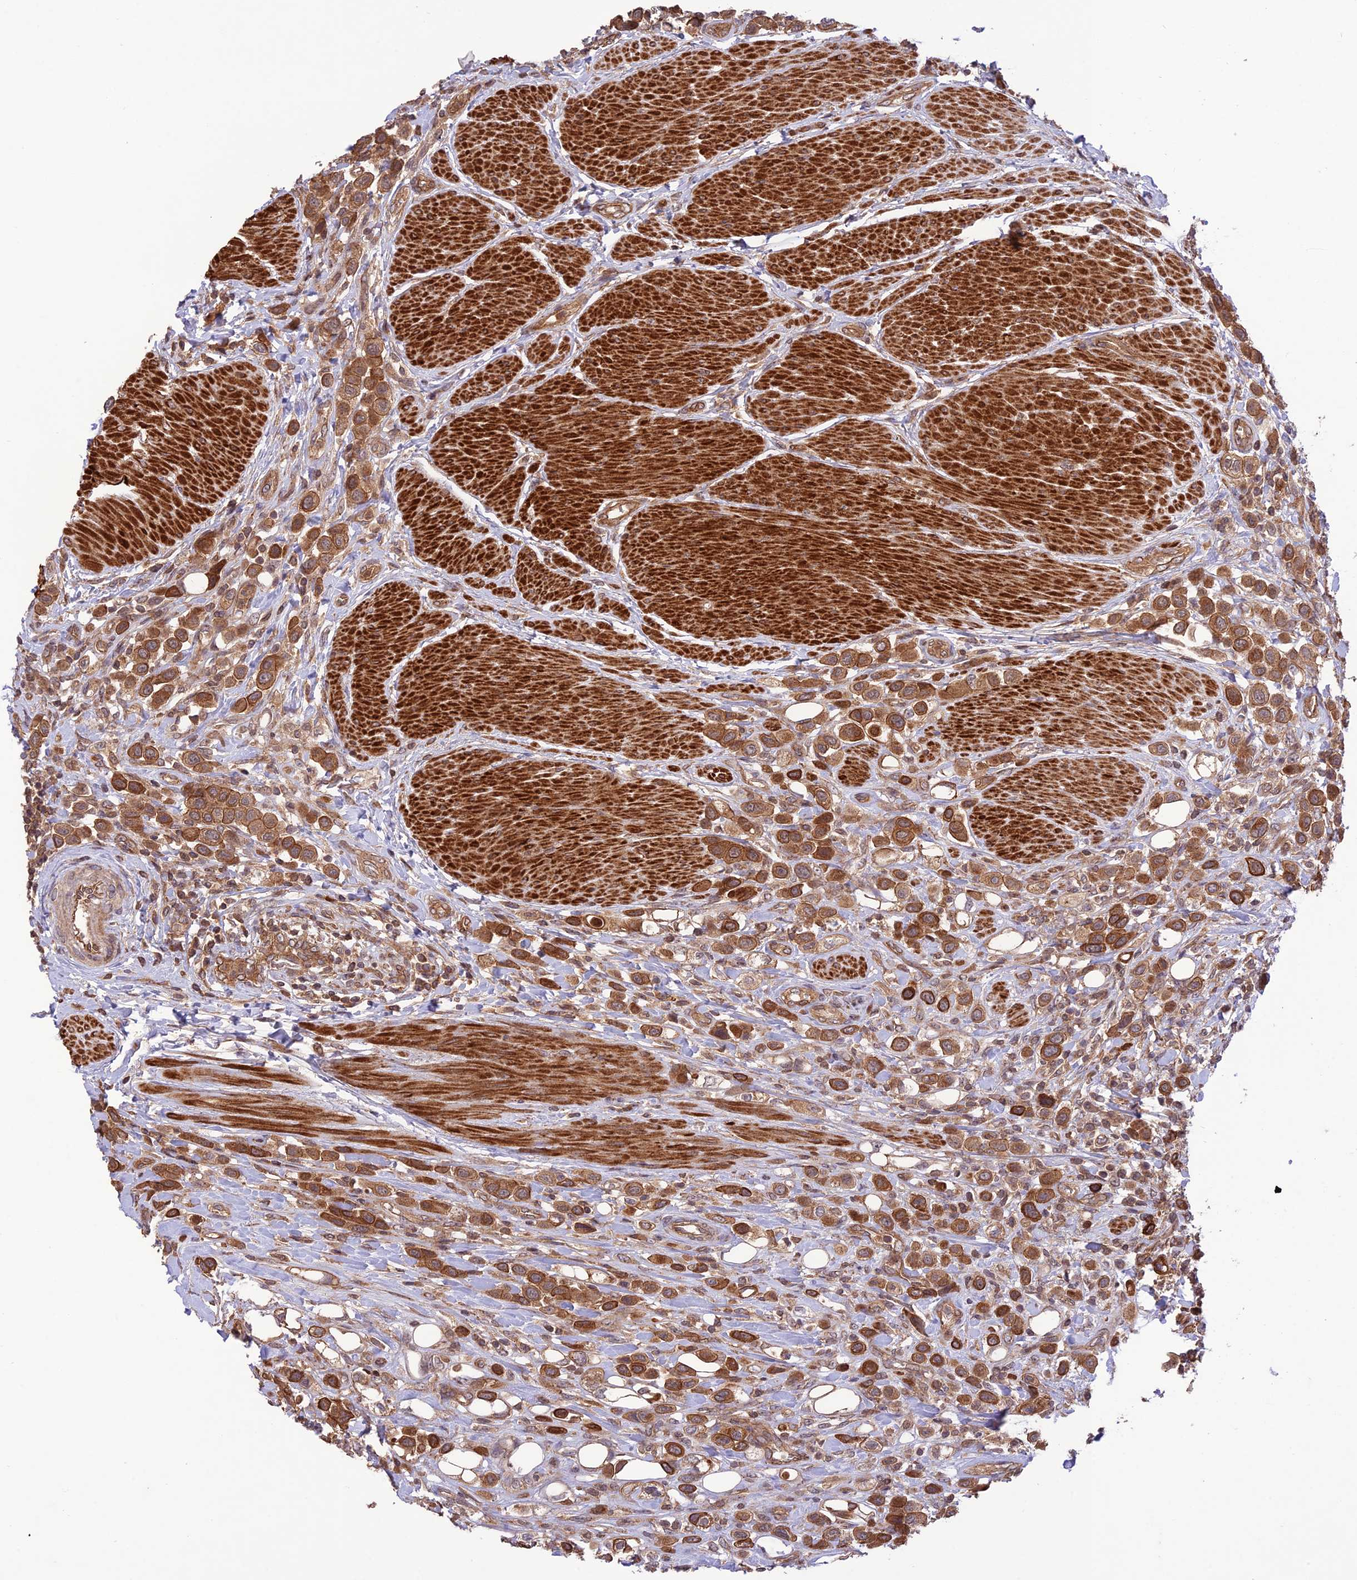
{"staining": {"intensity": "moderate", "quantity": ">75%", "location": "cytoplasmic/membranous"}, "tissue": "urothelial cancer", "cell_type": "Tumor cells", "image_type": "cancer", "snomed": [{"axis": "morphology", "description": "Urothelial carcinoma, High grade"}, {"axis": "topography", "description": "Urinary bladder"}], "caption": "High-magnification brightfield microscopy of high-grade urothelial carcinoma stained with DAB (3,3'-diaminobenzidine) (brown) and counterstained with hematoxylin (blue). tumor cells exhibit moderate cytoplasmic/membranous staining is appreciated in about>75% of cells.", "gene": "FCHSD1", "patient": {"sex": "male", "age": 50}}